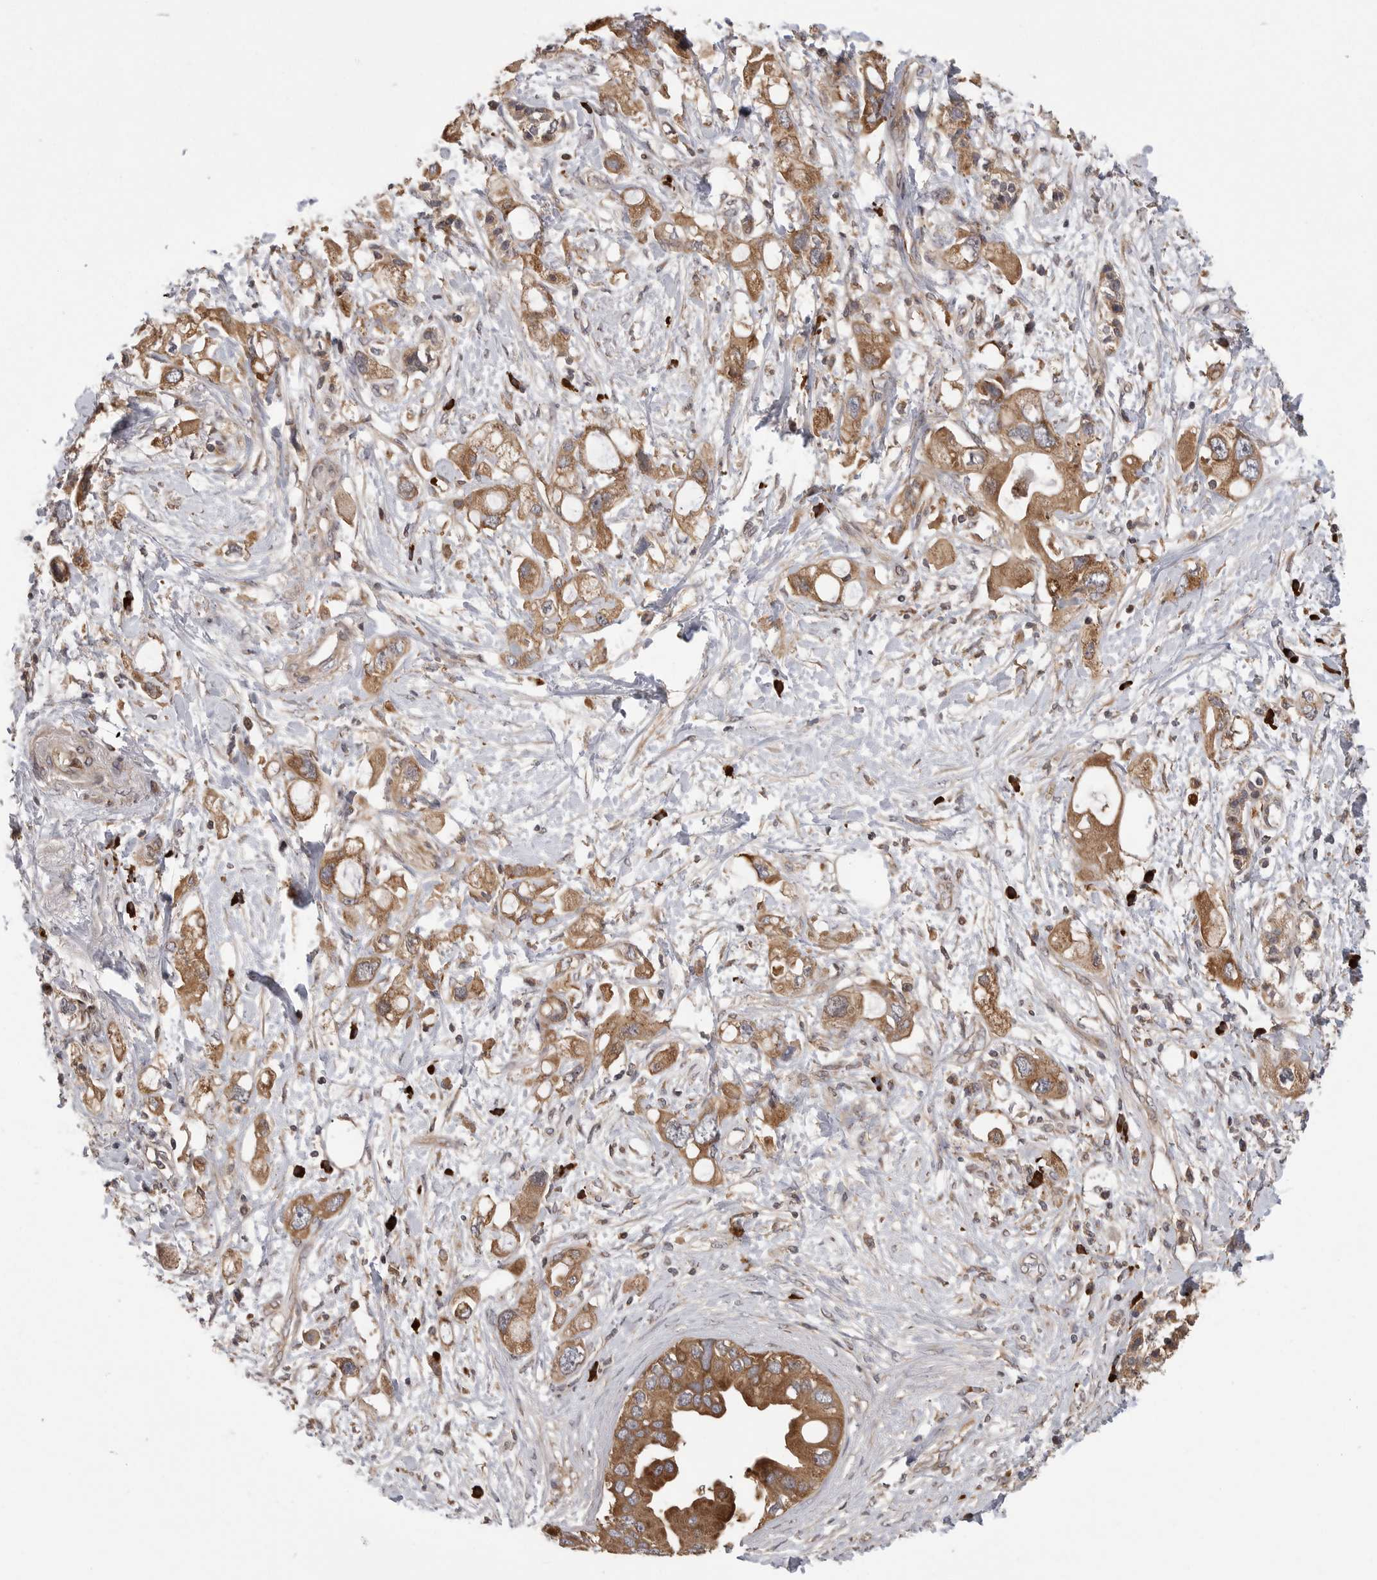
{"staining": {"intensity": "moderate", "quantity": ">75%", "location": "cytoplasmic/membranous"}, "tissue": "pancreatic cancer", "cell_type": "Tumor cells", "image_type": "cancer", "snomed": [{"axis": "morphology", "description": "Adenocarcinoma, NOS"}, {"axis": "topography", "description": "Pancreas"}], "caption": "Tumor cells show medium levels of moderate cytoplasmic/membranous positivity in about >75% of cells in pancreatic cancer (adenocarcinoma).", "gene": "OXR1", "patient": {"sex": "female", "age": 56}}